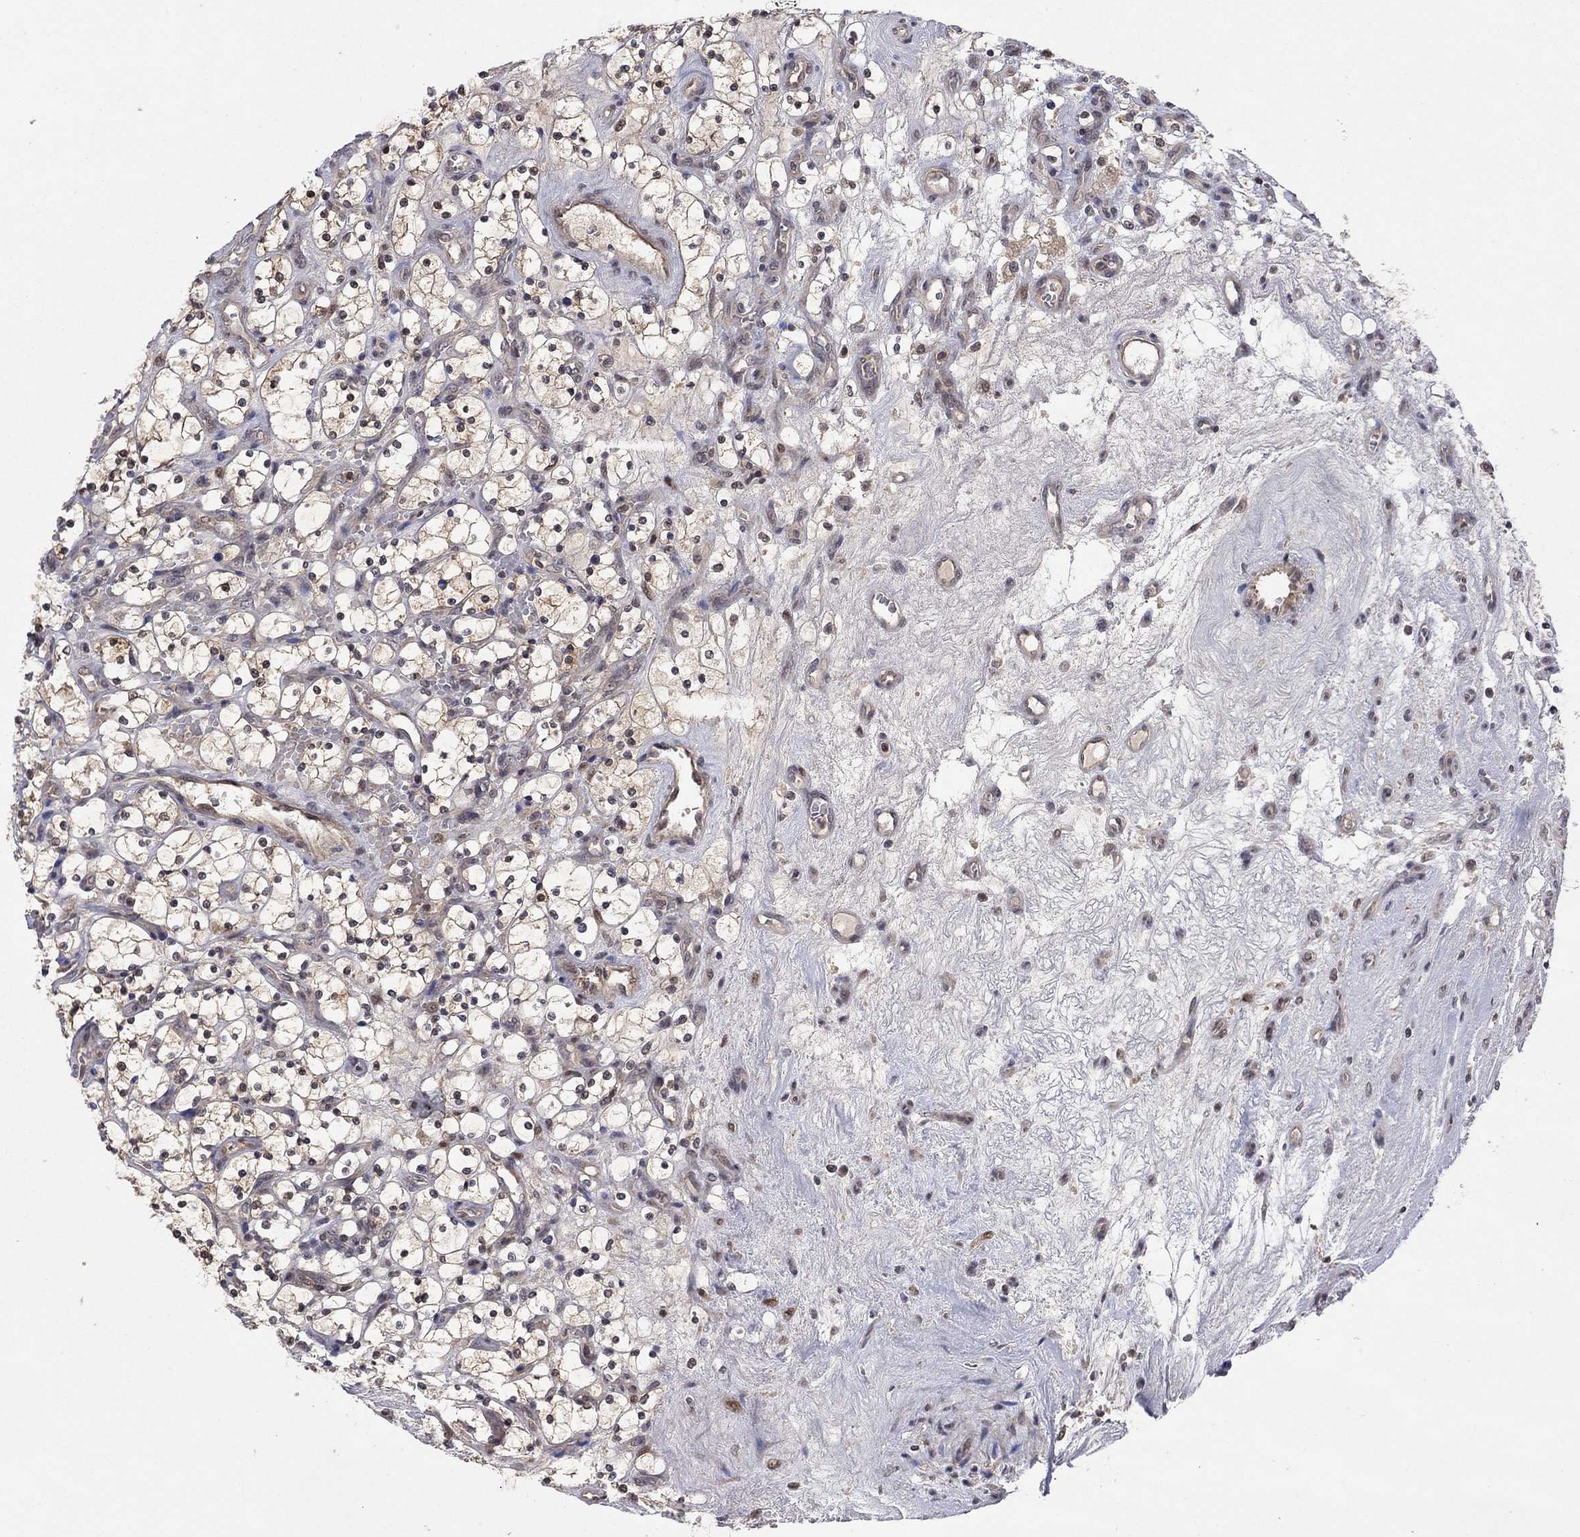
{"staining": {"intensity": "weak", "quantity": "25%-75%", "location": "cytoplasmic/membranous"}, "tissue": "renal cancer", "cell_type": "Tumor cells", "image_type": "cancer", "snomed": [{"axis": "morphology", "description": "Adenocarcinoma, NOS"}, {"axis": "topography", "description": "Kidney"}], "caption": "A brown stain shows weak cytoplasmic/membranous positivity of a protein in human adenocarcinoma (renal) tumor cells. The staining is performed using DAB (3,3'-diaminobenzidine) brown chromogen to label protein expression. The nuclei are counter-stained blue using hematoxylin.", "gene": "IAH1", "patient": {"sex": "female", "age": 69}}